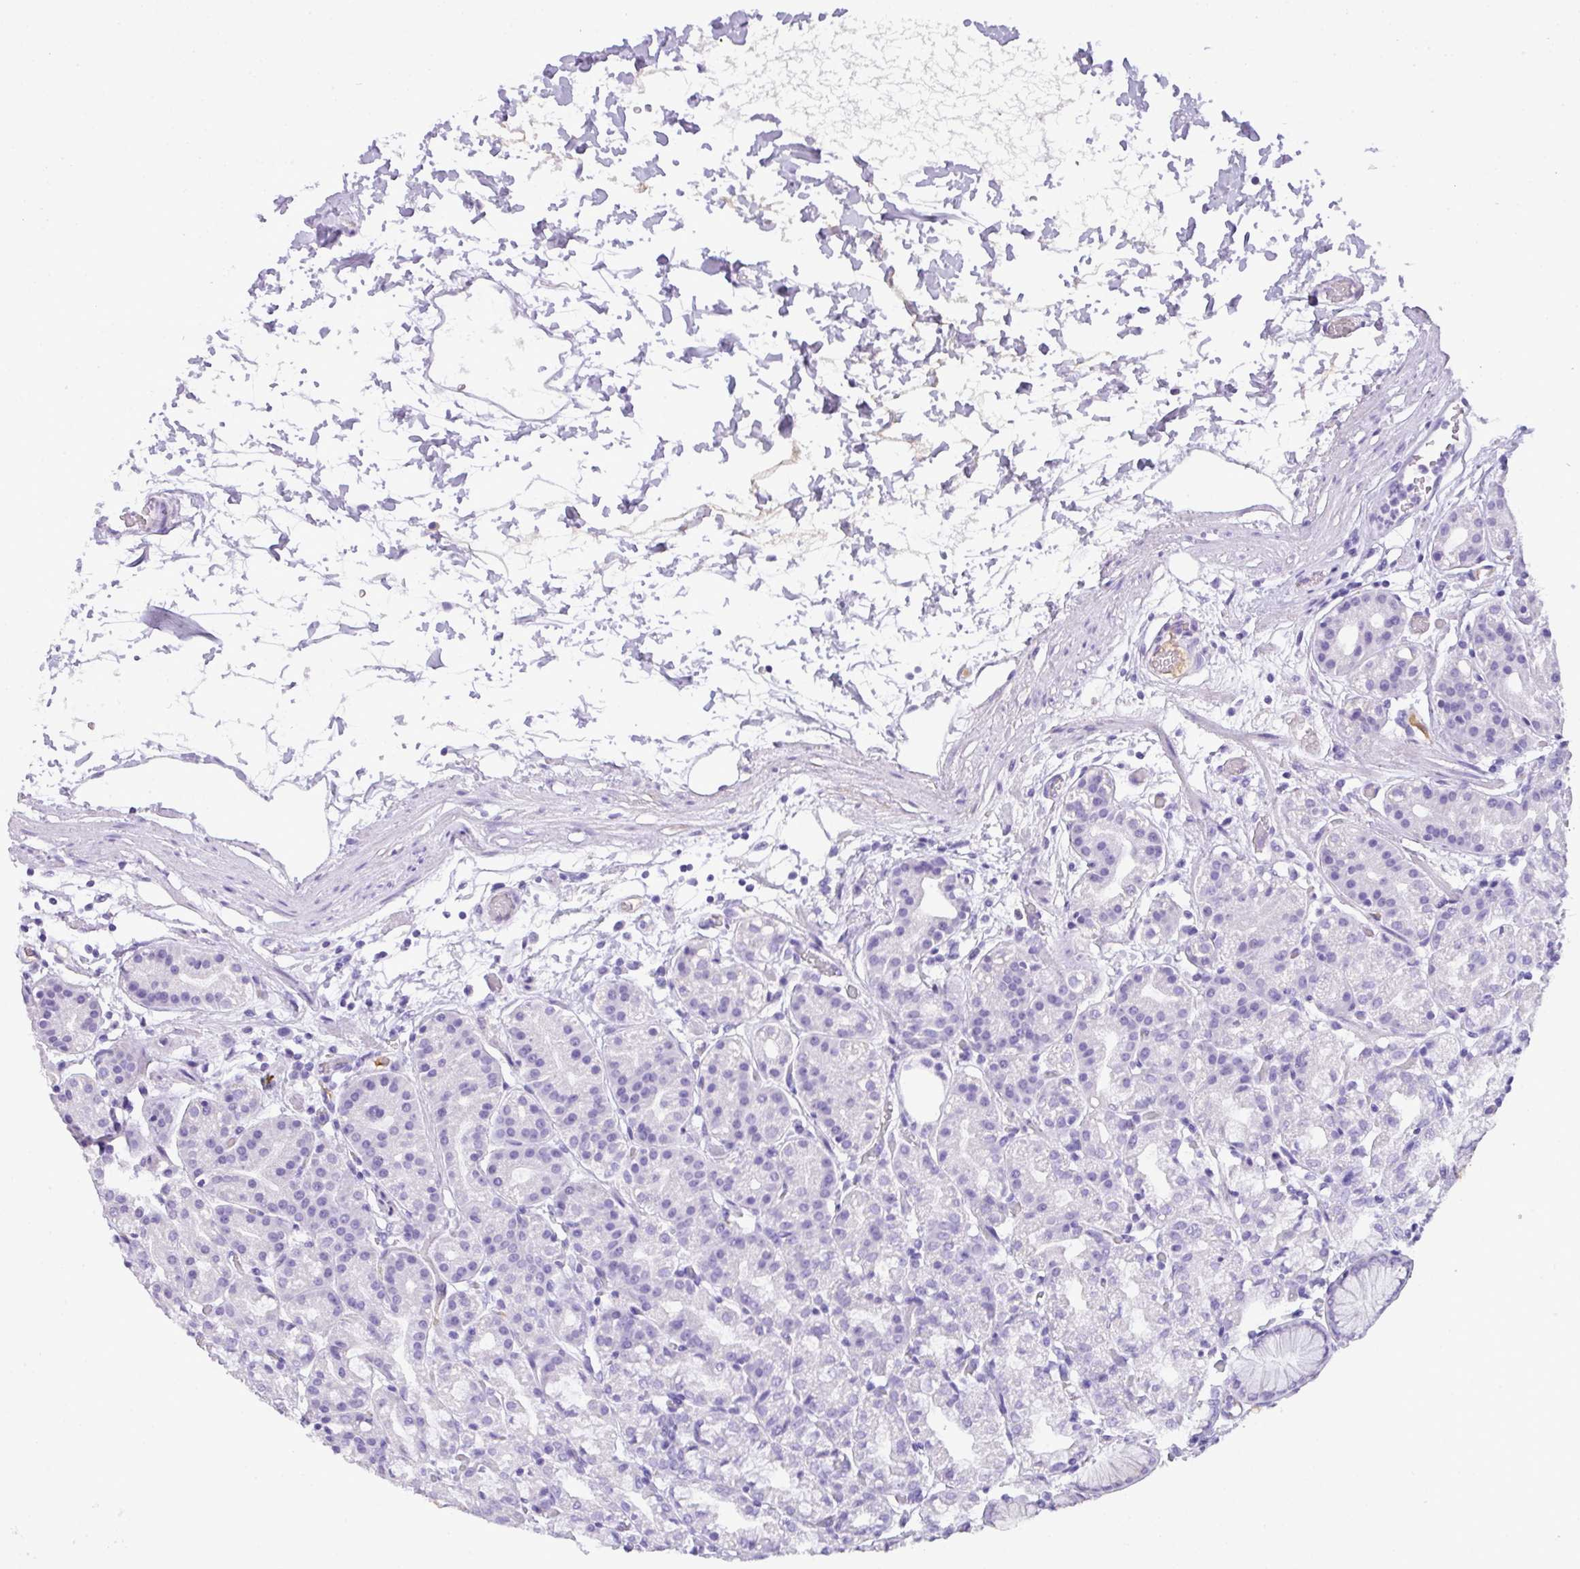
{"staining": {"intensity": "negative", "quantity": "none", "location": "none"}, "tissue": "stomach", "cell_type": "Glandular cells", "image_type": "normal", "snomed": [{"axis": "morphology", "description": "Normal tissue, NOS"}, {"axis": "topography", "description": "Stomach"}], "caption": "Protein analysis of unremarkable stomach displays no significant expression in glandular cells.", "gene": "TNP1", "patient": {"sex": "female", "age": 57}}